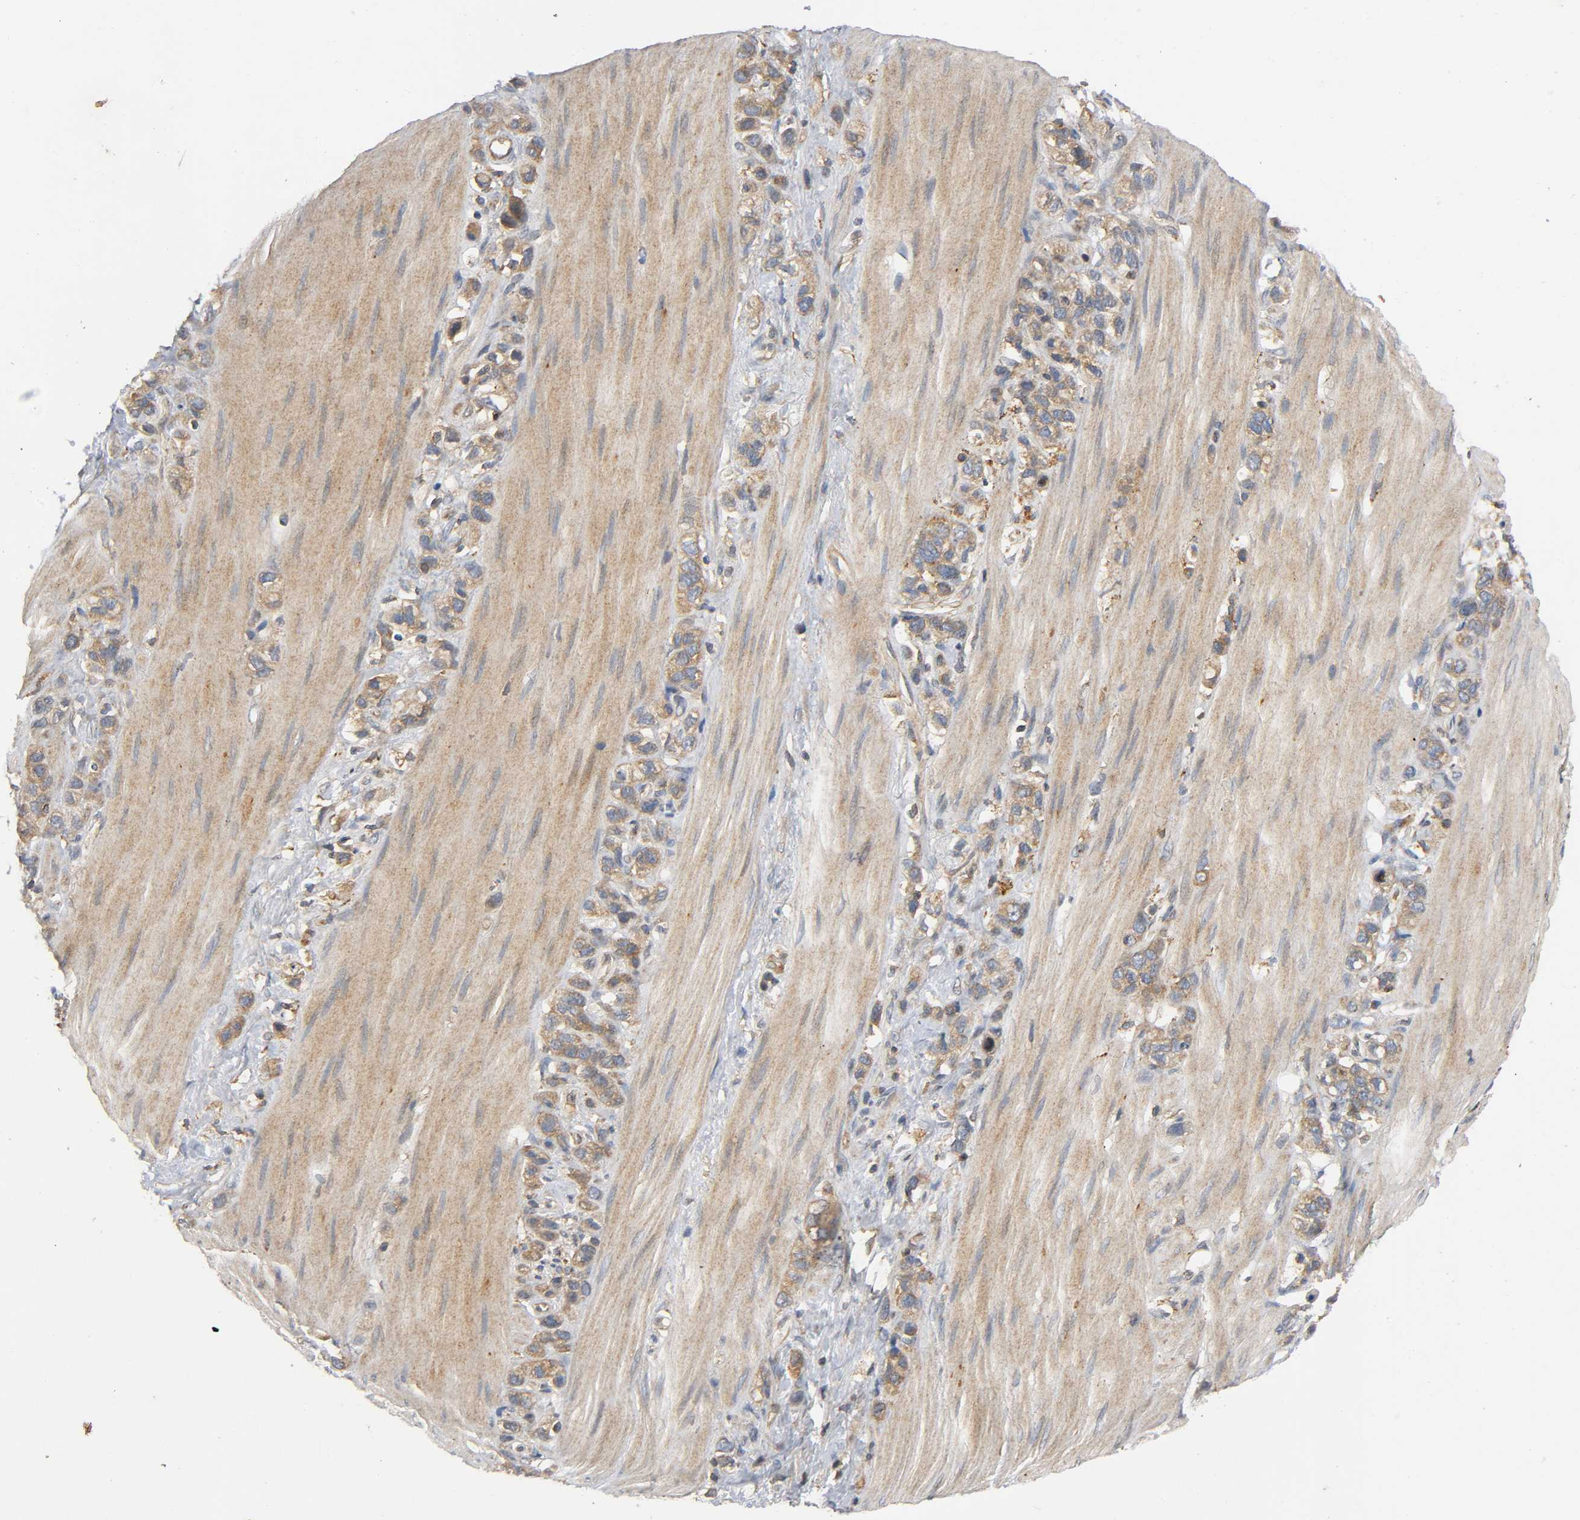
{"staining": {"intensity": "moderate", "quantity": ">75%", "location": "cytoplasmic/membranous"}, "tissue": "stomach cancer", "cell_type": "Tumor cells", "image_type": "cancer", "snomed": [{"axis": "morphology", "description": "Normal tissue, NOS"}, {"axis": "morphology", "description": "Adenocarcinoma, NOS"}, {"axis": "morphology", "description": "Adenocarcinoma, High grade"}, {"axis": "topography", "description": "Stomach, upper"}, {"axis": "topography", "description": "Stomach"}], "caption": "Immunohistochemistry histopathology image of high-grade adenocarcinoma (stomach) stained for a protein (brown), which reveals medium levels of moderate cytoplasmic/membranous positivity in about >75% of tumor cells.", "gene": "IKBKB", "patient": {"sex": "female", "age": 65}}